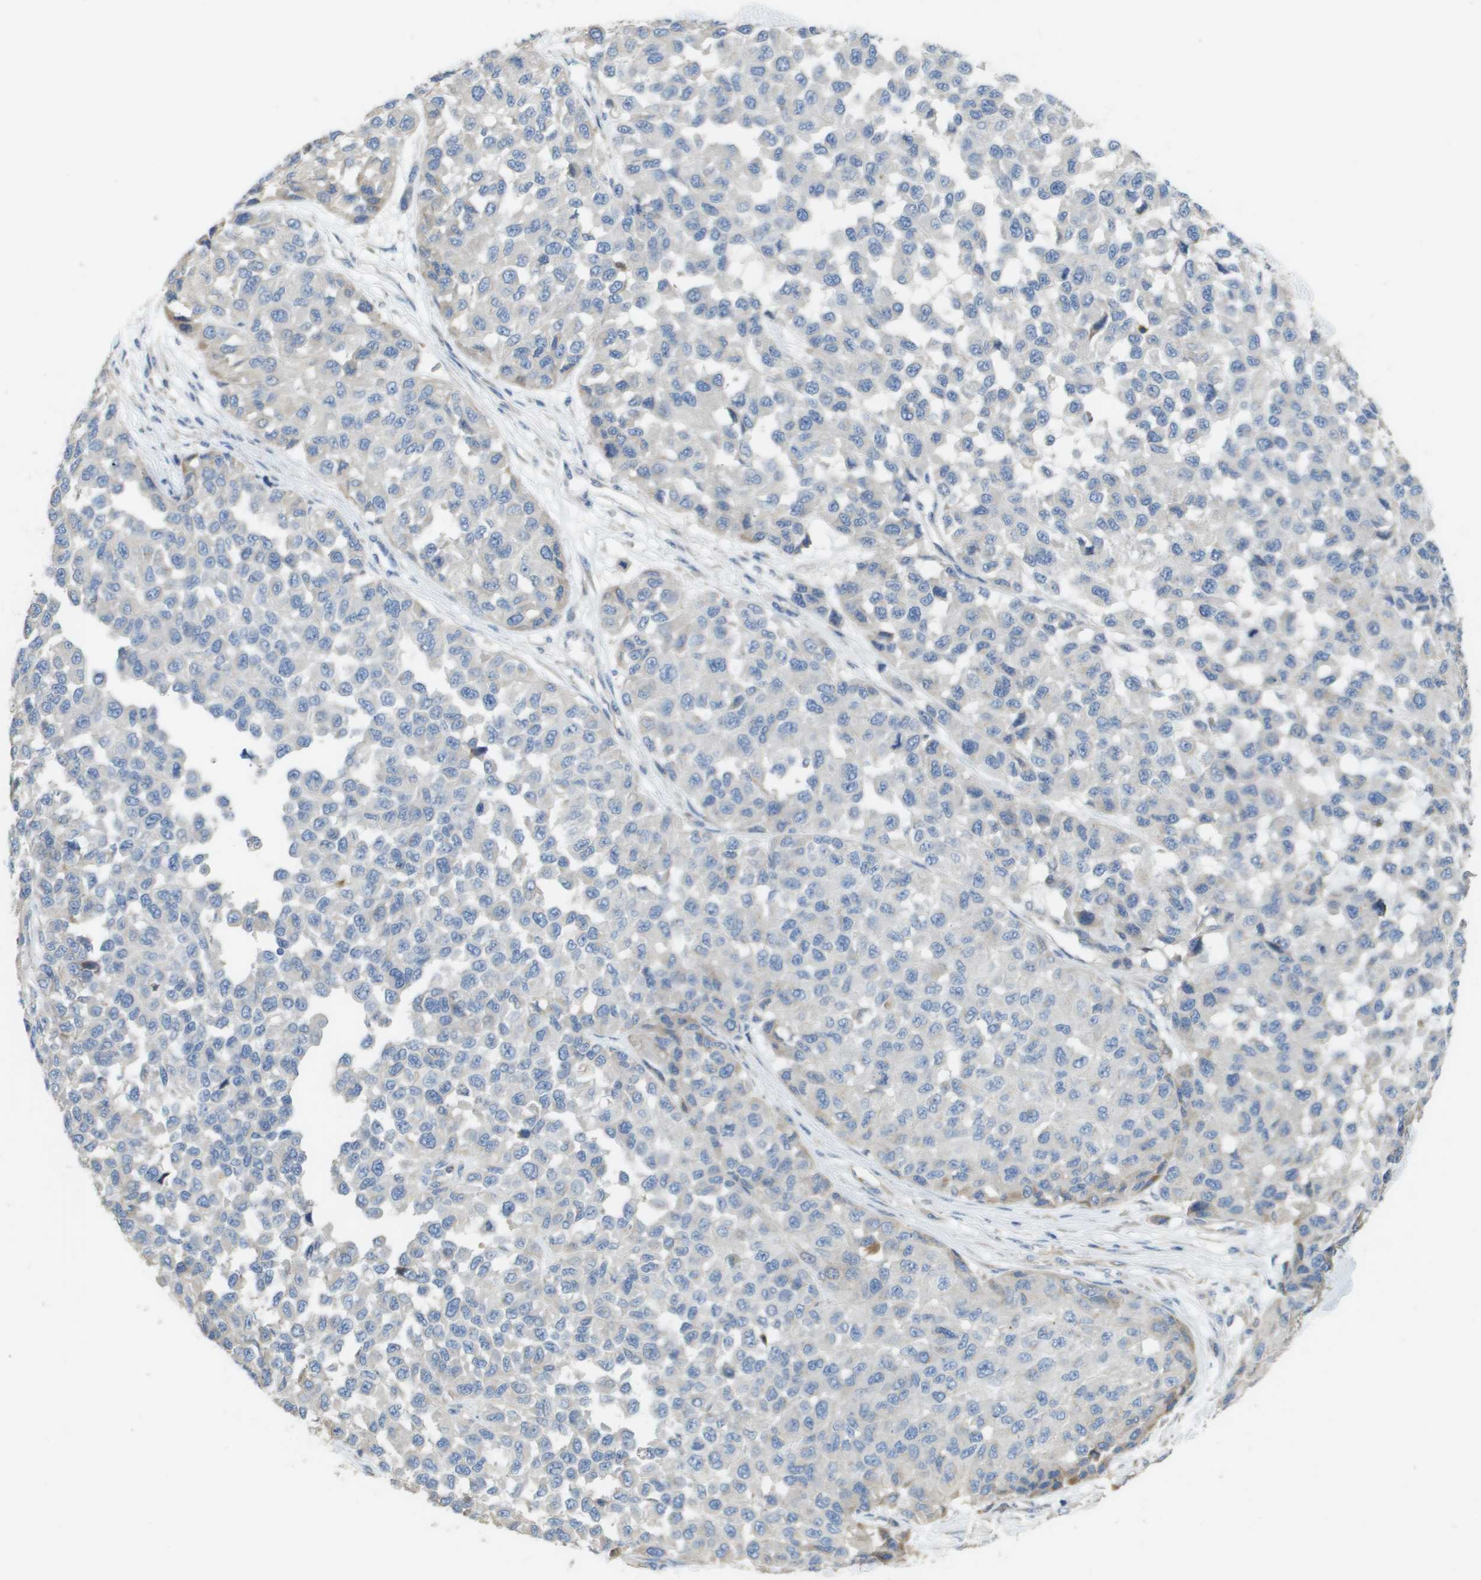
{"staining": {"intensity": "negative", "quantity": "none", "location": "none"}, "tissue": "melanoma", "cell_type": "Tumor cells", "image_type": "cancer", "snomed": [{"axis": "morphology", "description": "Normal tissue, NOS"}, {"axis": "morphology", "description": "Malignant melanoma, NOS"}, {"axis": "topography", "description": "Skin"}], "caption": "An image of melanoma stained for a protein displays no brown staining in tumor cells.", "gene": "CASP10", "patient": {"sex": "male", "age": 62}}